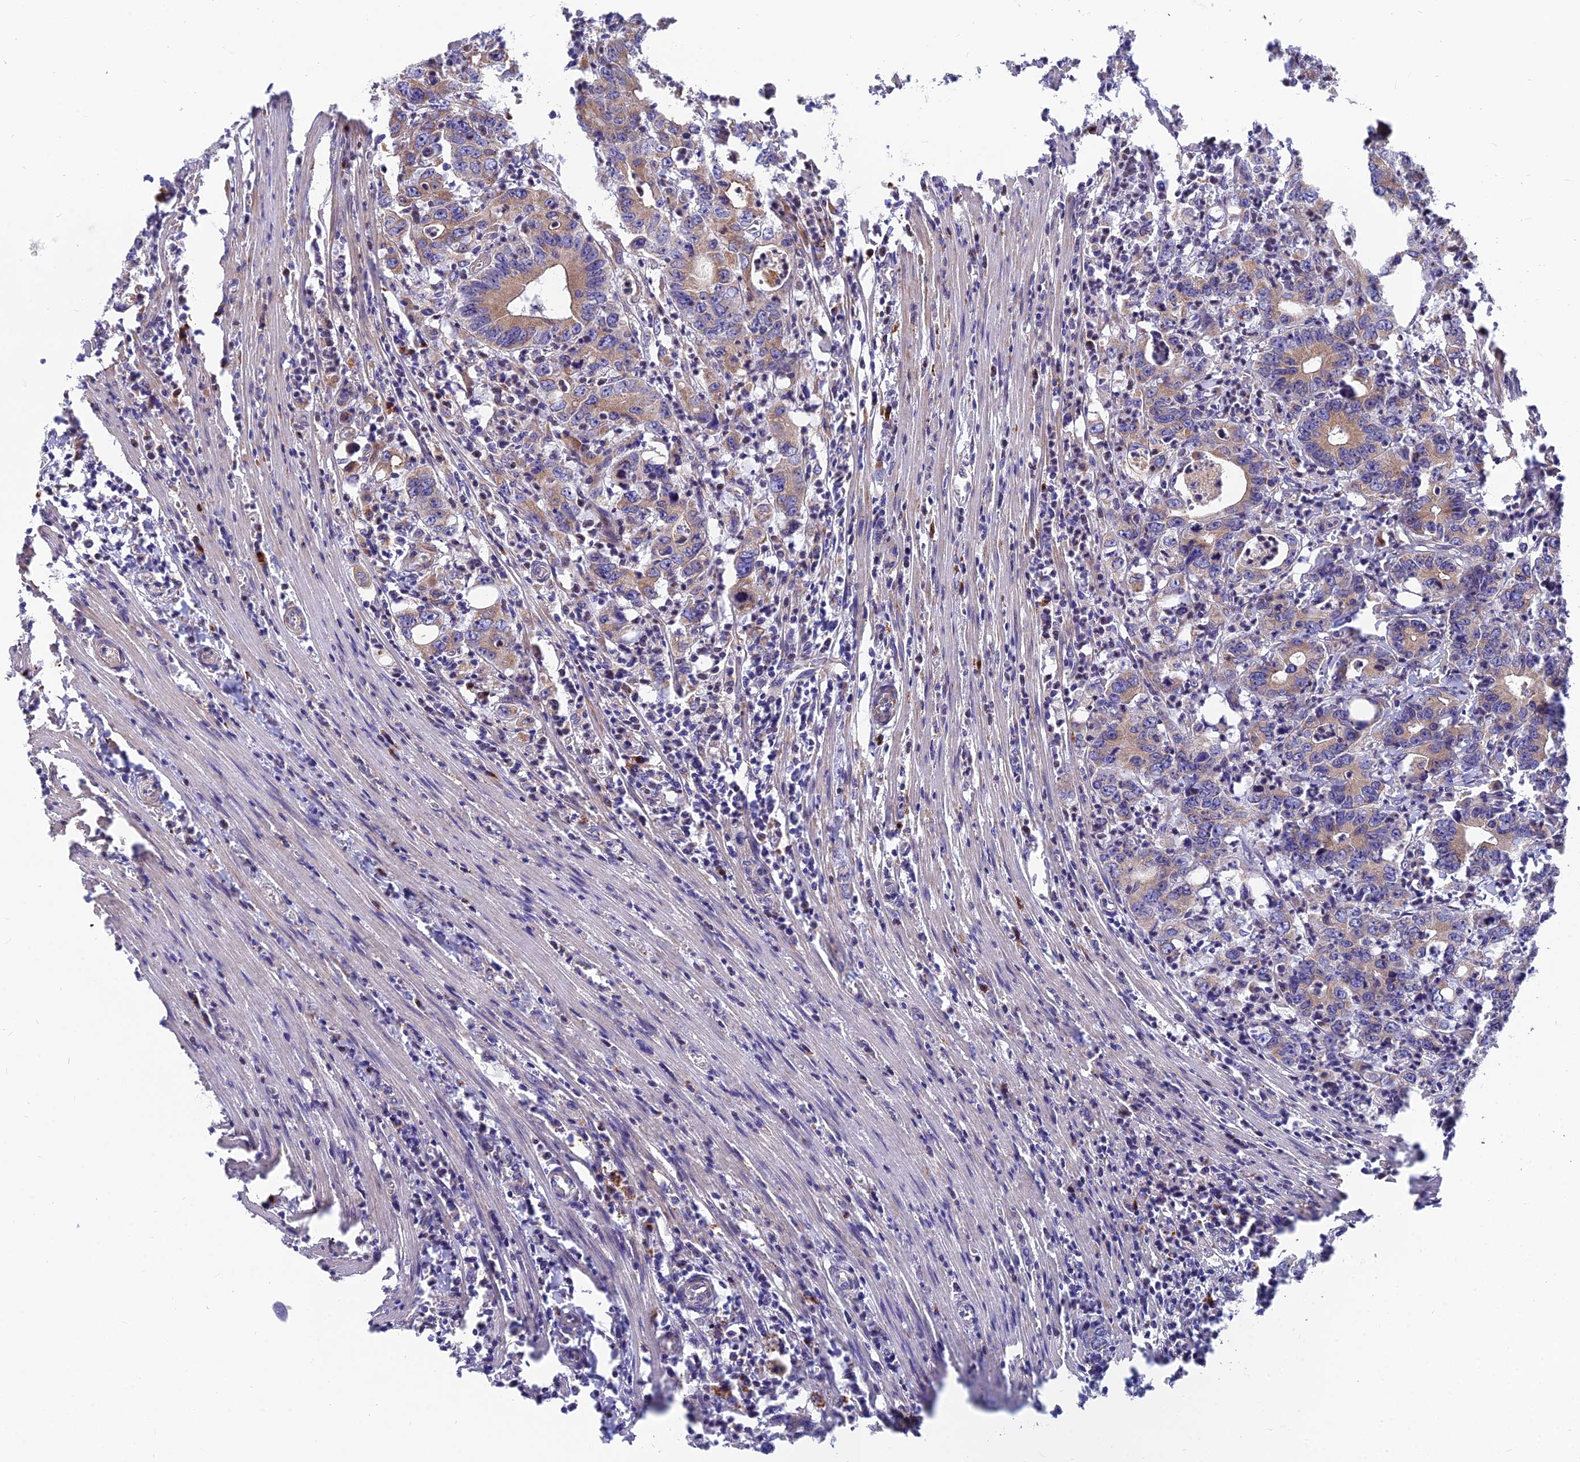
{"staining": {"intensity": "moderate", "quantity": "25%-75%", "location": "cytoplasmic/membranous"}, "tissue": "colorectal cancer", "cell_type": "Tumor cells", "image_type": "cancer", "snomed": [{"axis": "morphology", "description": "Adenocarcinoma, NOS"}, {"axis": "topography", "description": "Colon"}], "caption": "This micrograph exhibits immunohistochemistry staining of colorectal cancer, with medium moderate cytoplasmic/membranous positivity in approximately 25%-75% of tumor cells.", "gene": "TBC1D20", "patient": {"sex": "female", "age": 75}}